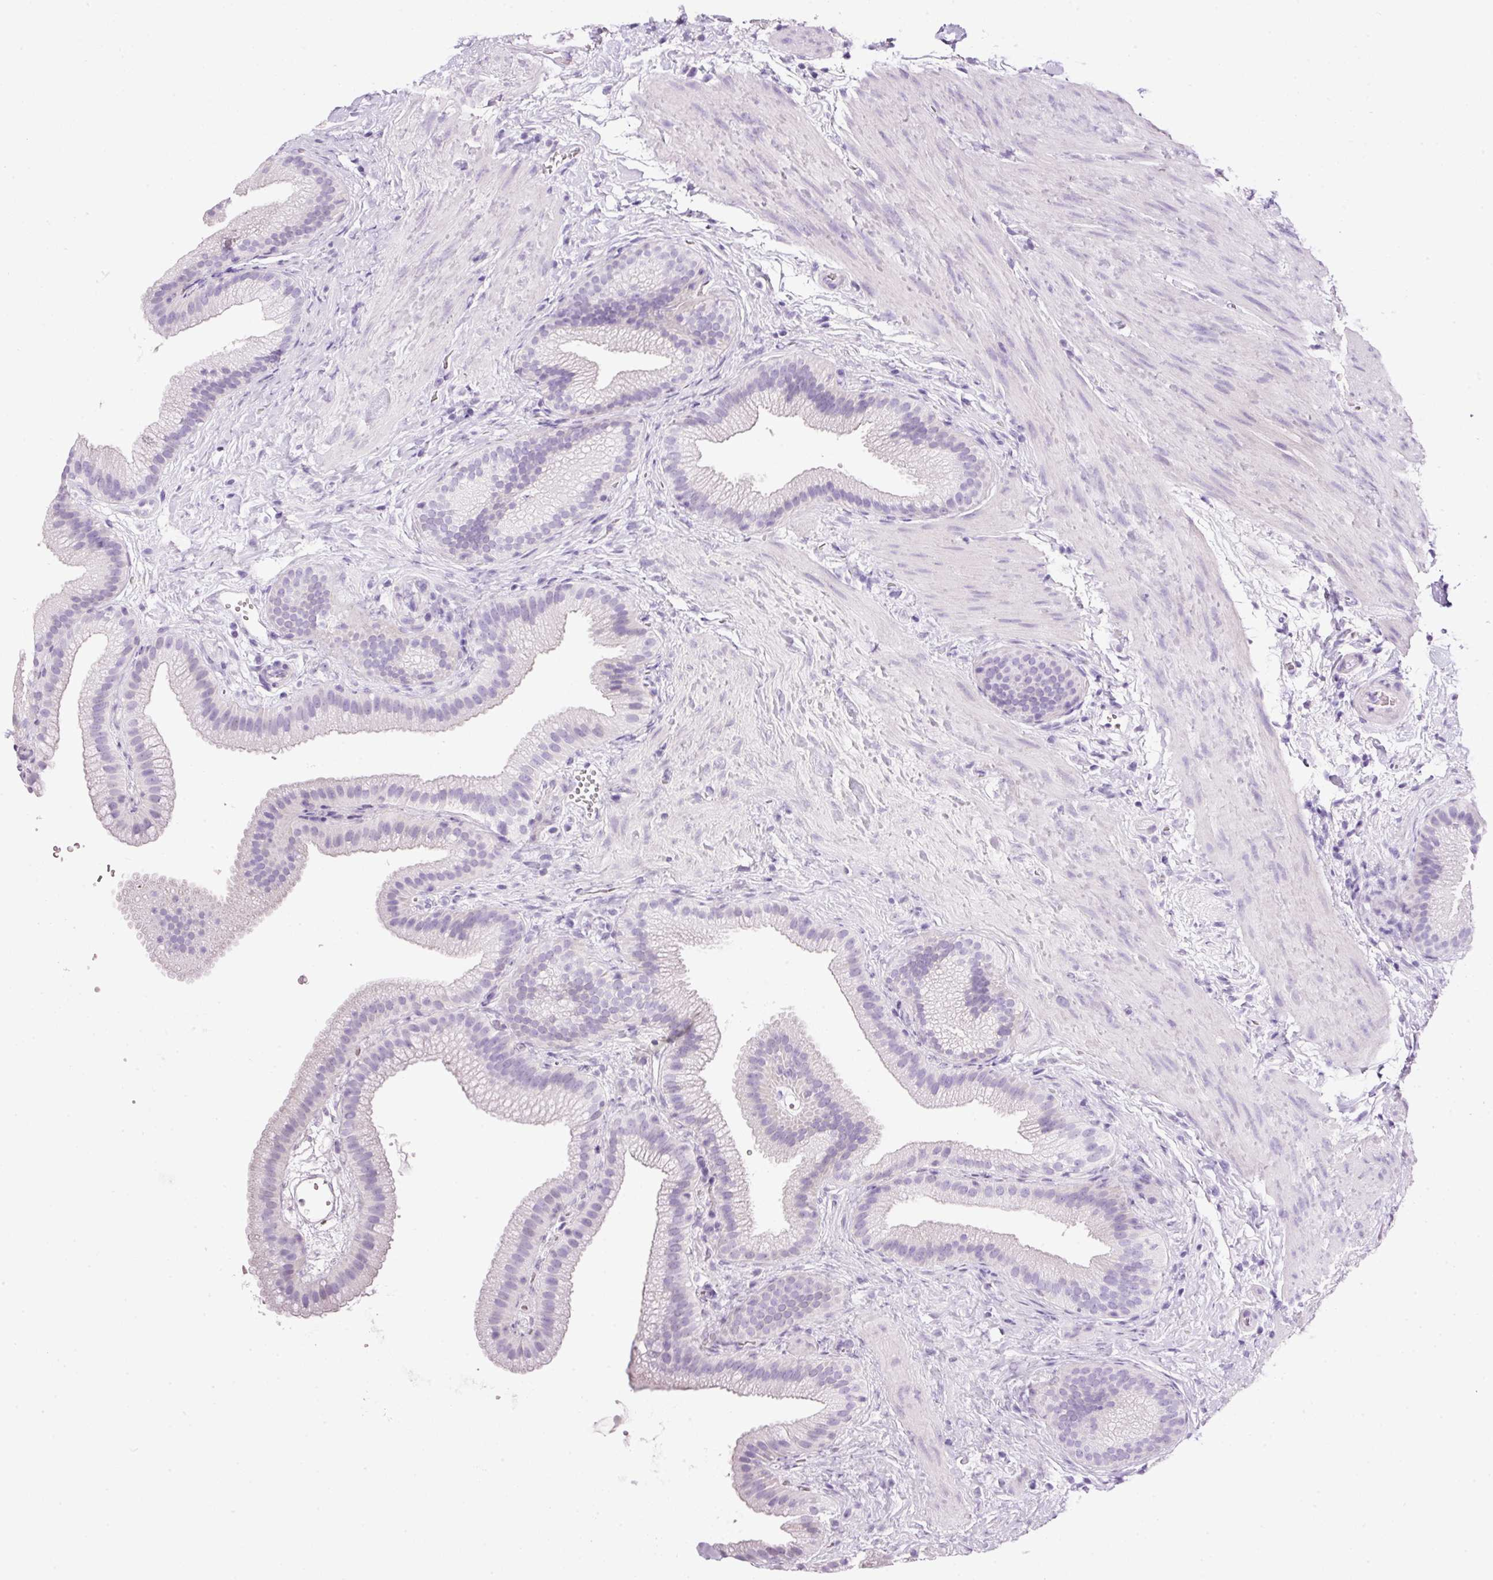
{"staining": {"intensity": "negative", "quantity": "none", "location": "none"}, "tissue": "gallbladder", "cell_type": "Glandular cells", "image_type": "normal", "snomed": [{"axis": "morphology", "description": "Normal tissue, NOS"}, {"axis": "topography", "description": "Gallbladder"}], "caption": "Immunohistochemistry (IHC) micrograph of benign gallbladder: gallbladder stained with DAB demonstrates no significant protein staining in glandular cells.", "gene": "BSND", "patient": {"sex": "female", "age": 63}}